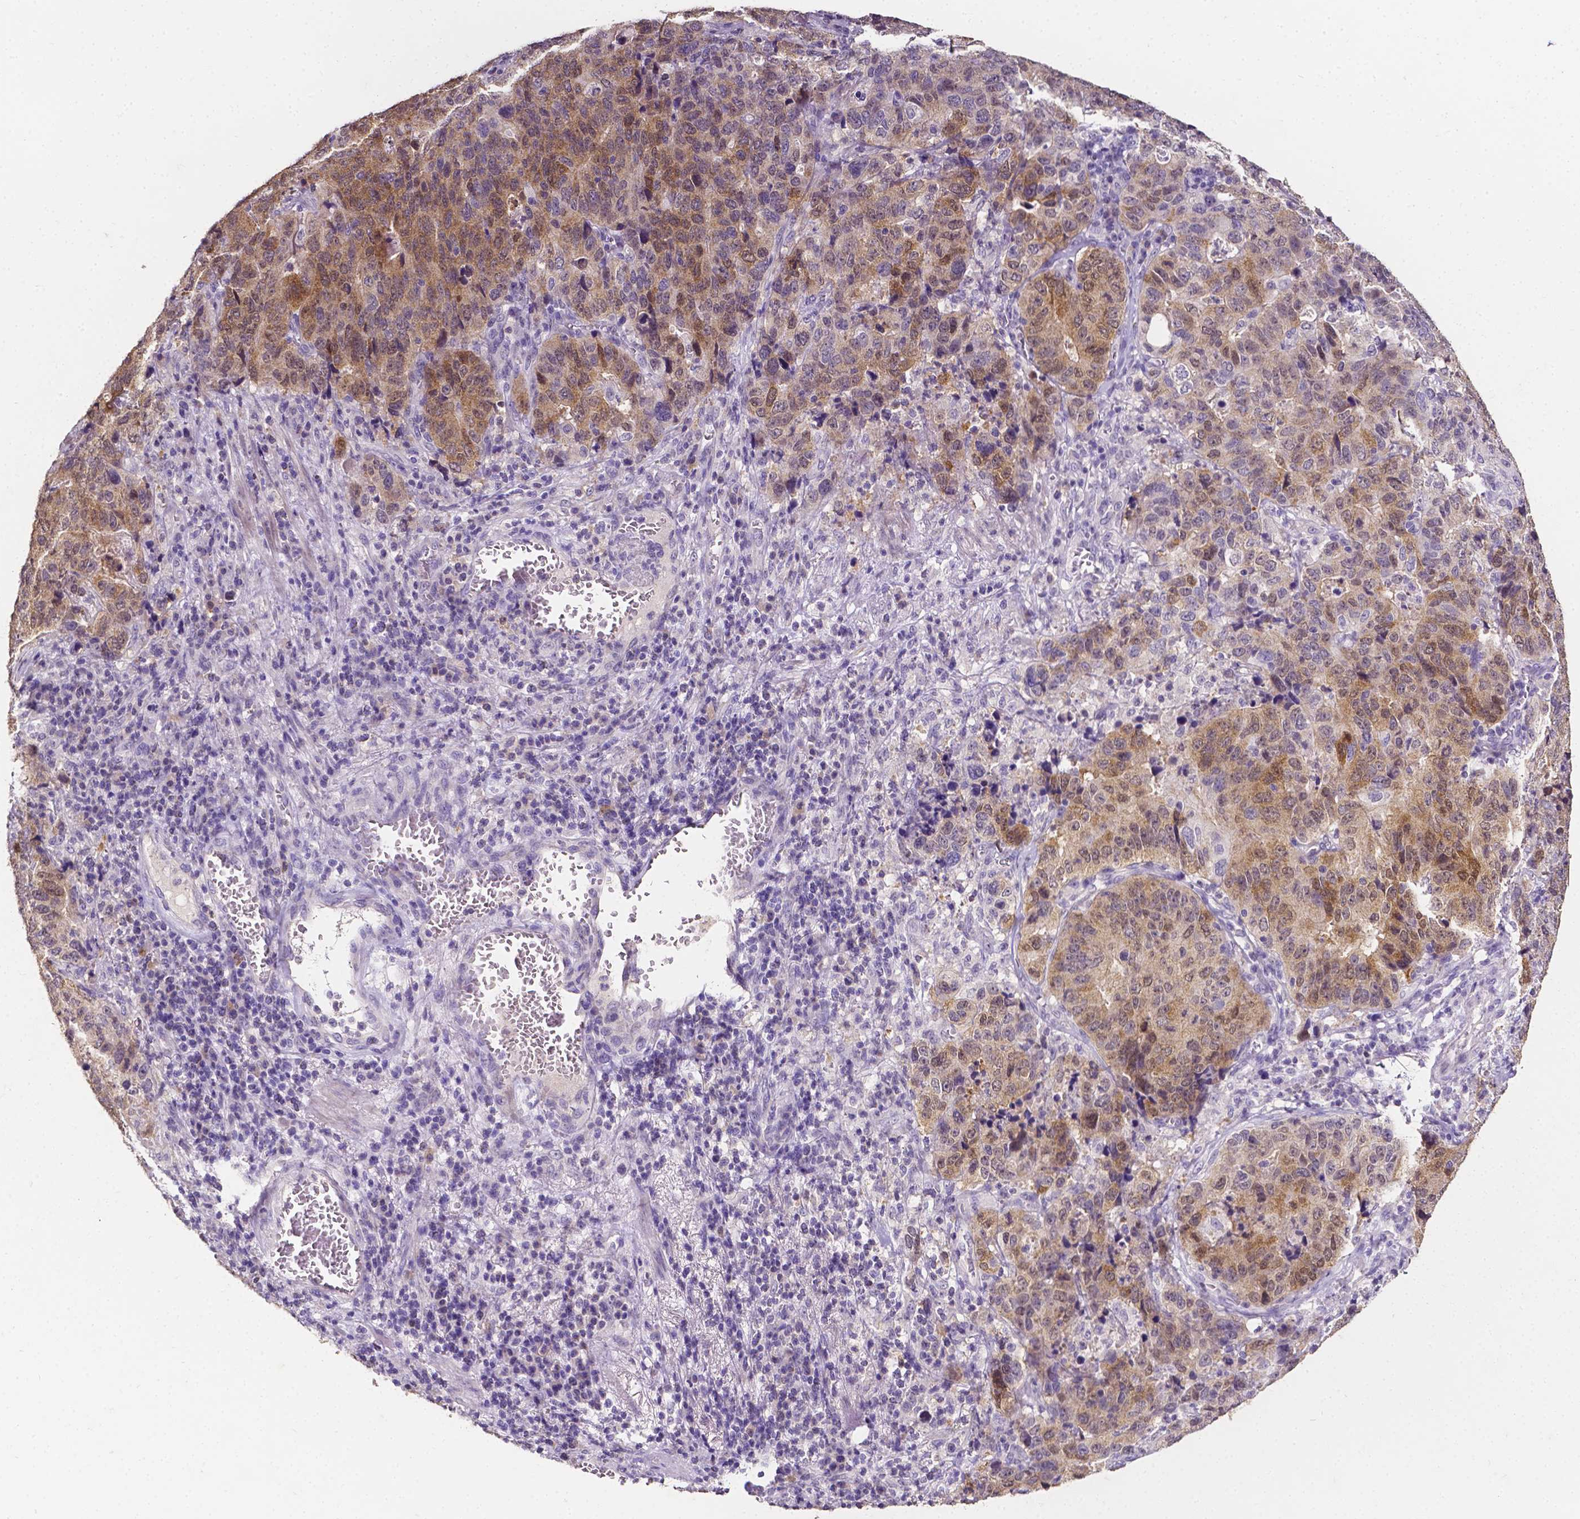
{"staining": {"intensity": "weak", "quantity": ">75%", "location": "cytoplasmic/membranous"}, "tissue": "stomach cancer", "cell_type": "Tumor cells", "image_type": "cancer", "snomed": [{"axis": "morphology", "description": "Adenocarcinoma, NOS"}, {"axis": "topography", "description": "Stomach, upper"}], "caption": "Protein expression analysis of human stomach cancer (adenocarcinoma) reveals weak cytoplasmic/membranous expression in approximately >75% of tumor cells.", "gene": "PSAT1", "patient": {"sex": "female", "age": 67}}